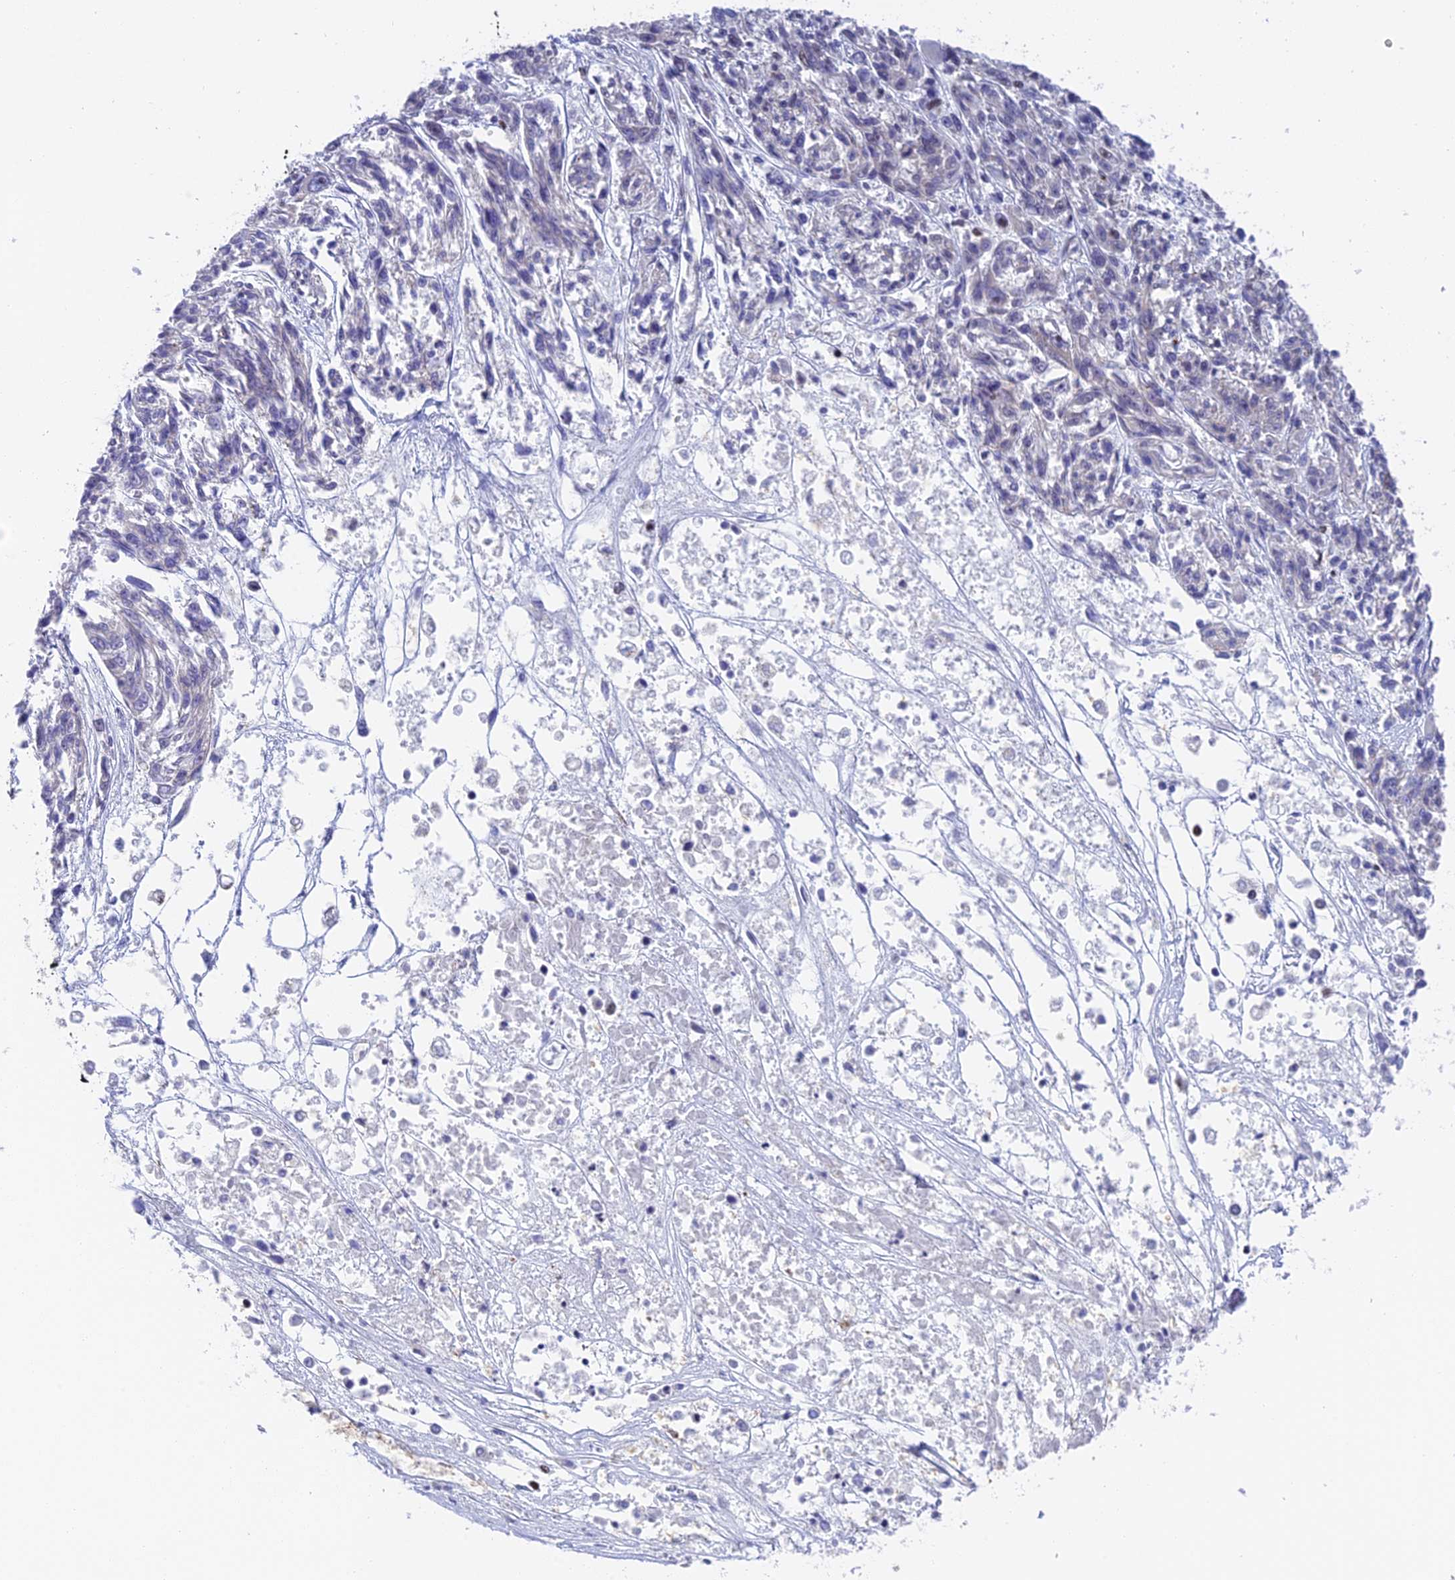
{"staining": {"intensity": "negative", "quantity": "none", "location": "none"}, "tissue": "melanoma", "cell_type": "Tumor cells", "image_type": "cancer", "snomed": [{"axis": "morphology", "description": "Malignant melanoma, NOS"}, {"axis": "topography", "description": "Skin"}], "caption": "The immunohistochemistry (IHC) image has no significant staining in tumor cells of malignant melanoma tissue. Nuclei are stained in blue.", "gene": "EEF1AKMT3", "patient": {"sex": "male", "age": 53}}